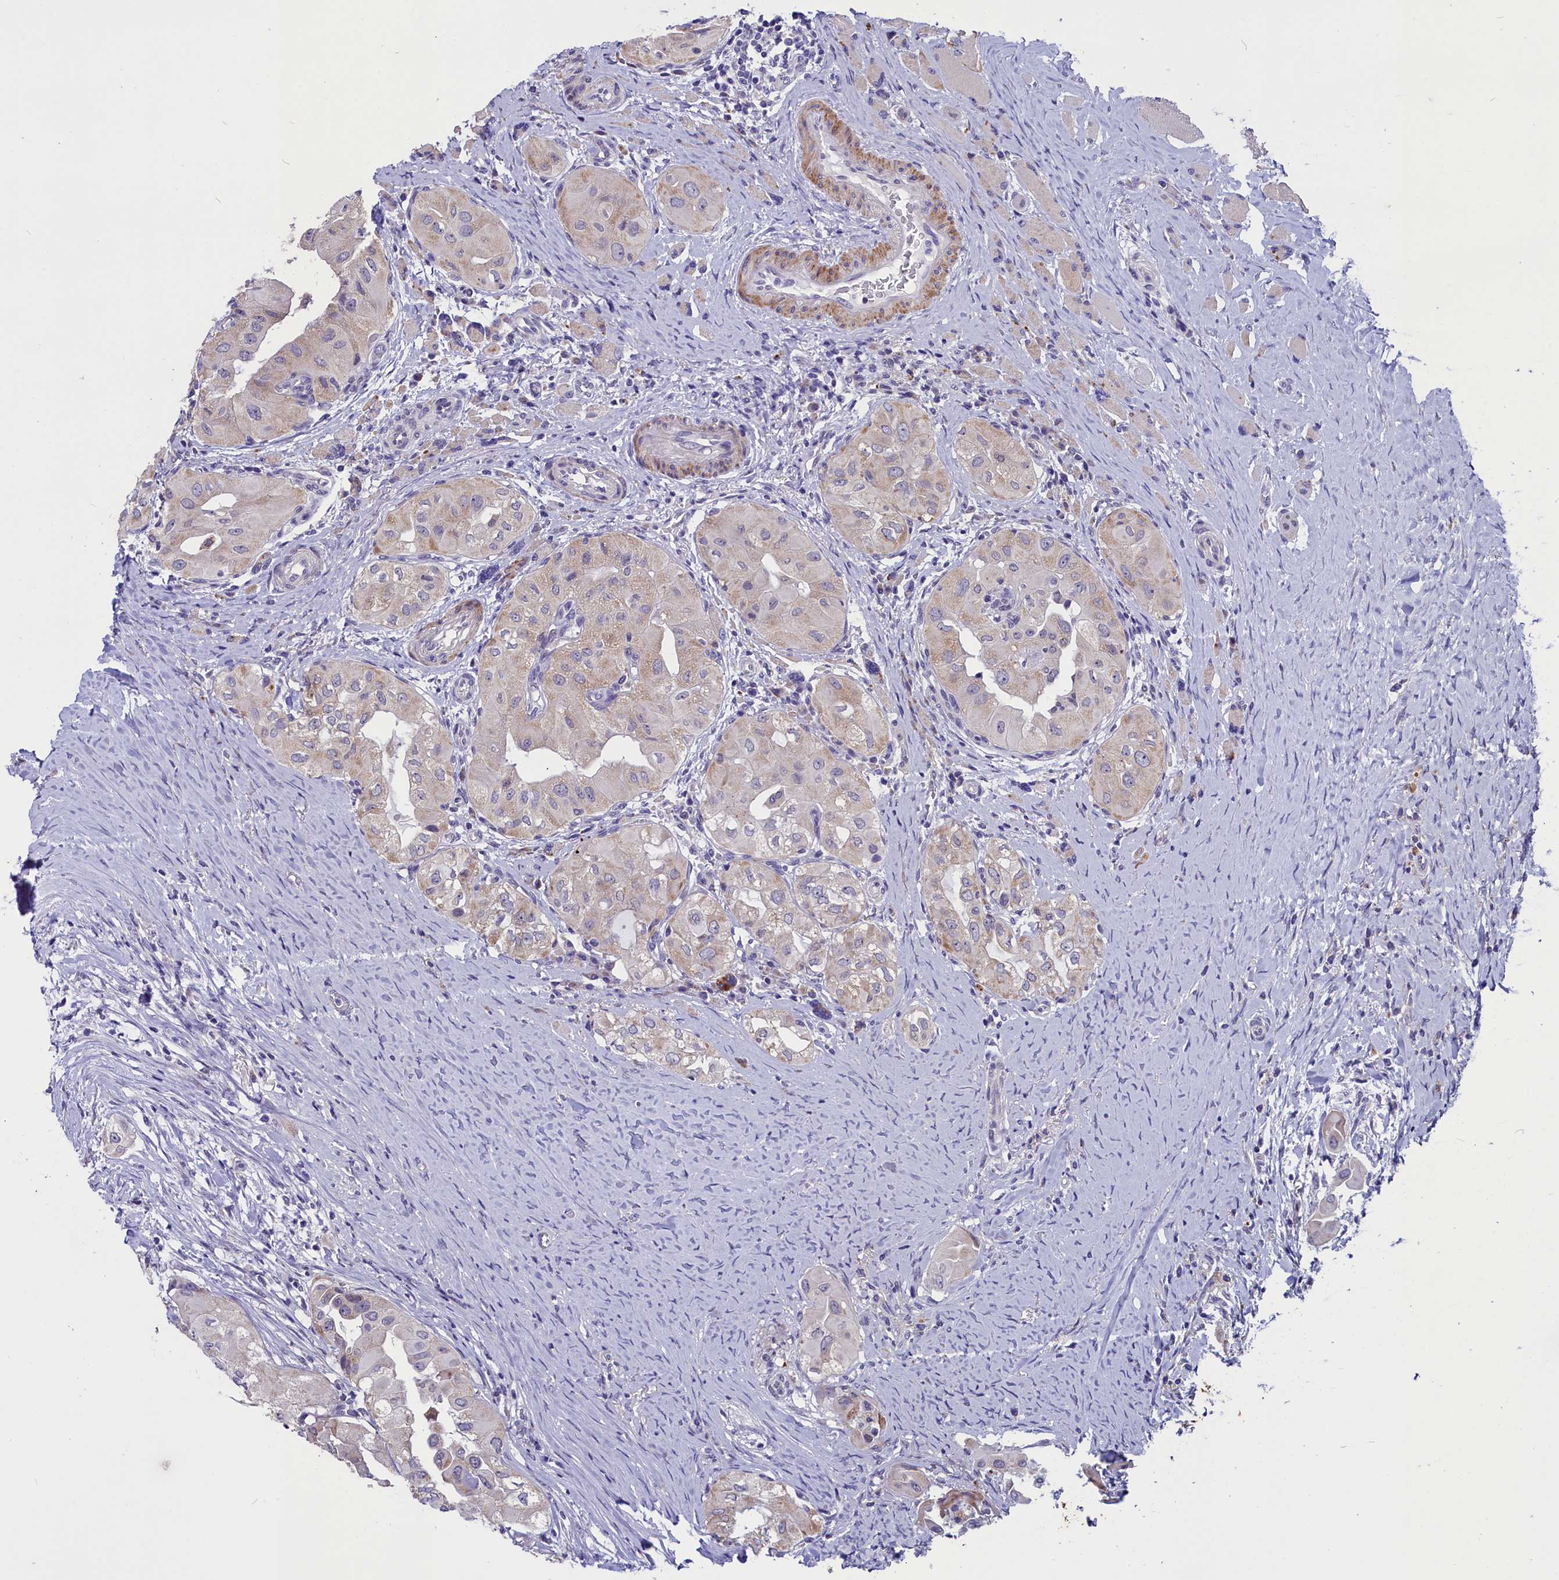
{"staining": {"intensity": "weak", "quantity": "<25%", "location": "cytoplasmic/membranous"}, "tissue": "thyroid cancer", "cell_type": "Tumor cells", "image_type": "cancer", "snomed": [{"axis": "morphology", "description": "Papillary adenocarcinoma, NOS"}, {"axis": "topography", "description": "Thyroid gland"}], "caption": "High magnification brightfield microscopy of thyroid cancer stained with DAB (brown) and counterstained with hematoxylin (blue): tumor cells show no significant expression.", "gene": "SCD5", "patient": {"sex": "female", "age": 59}}